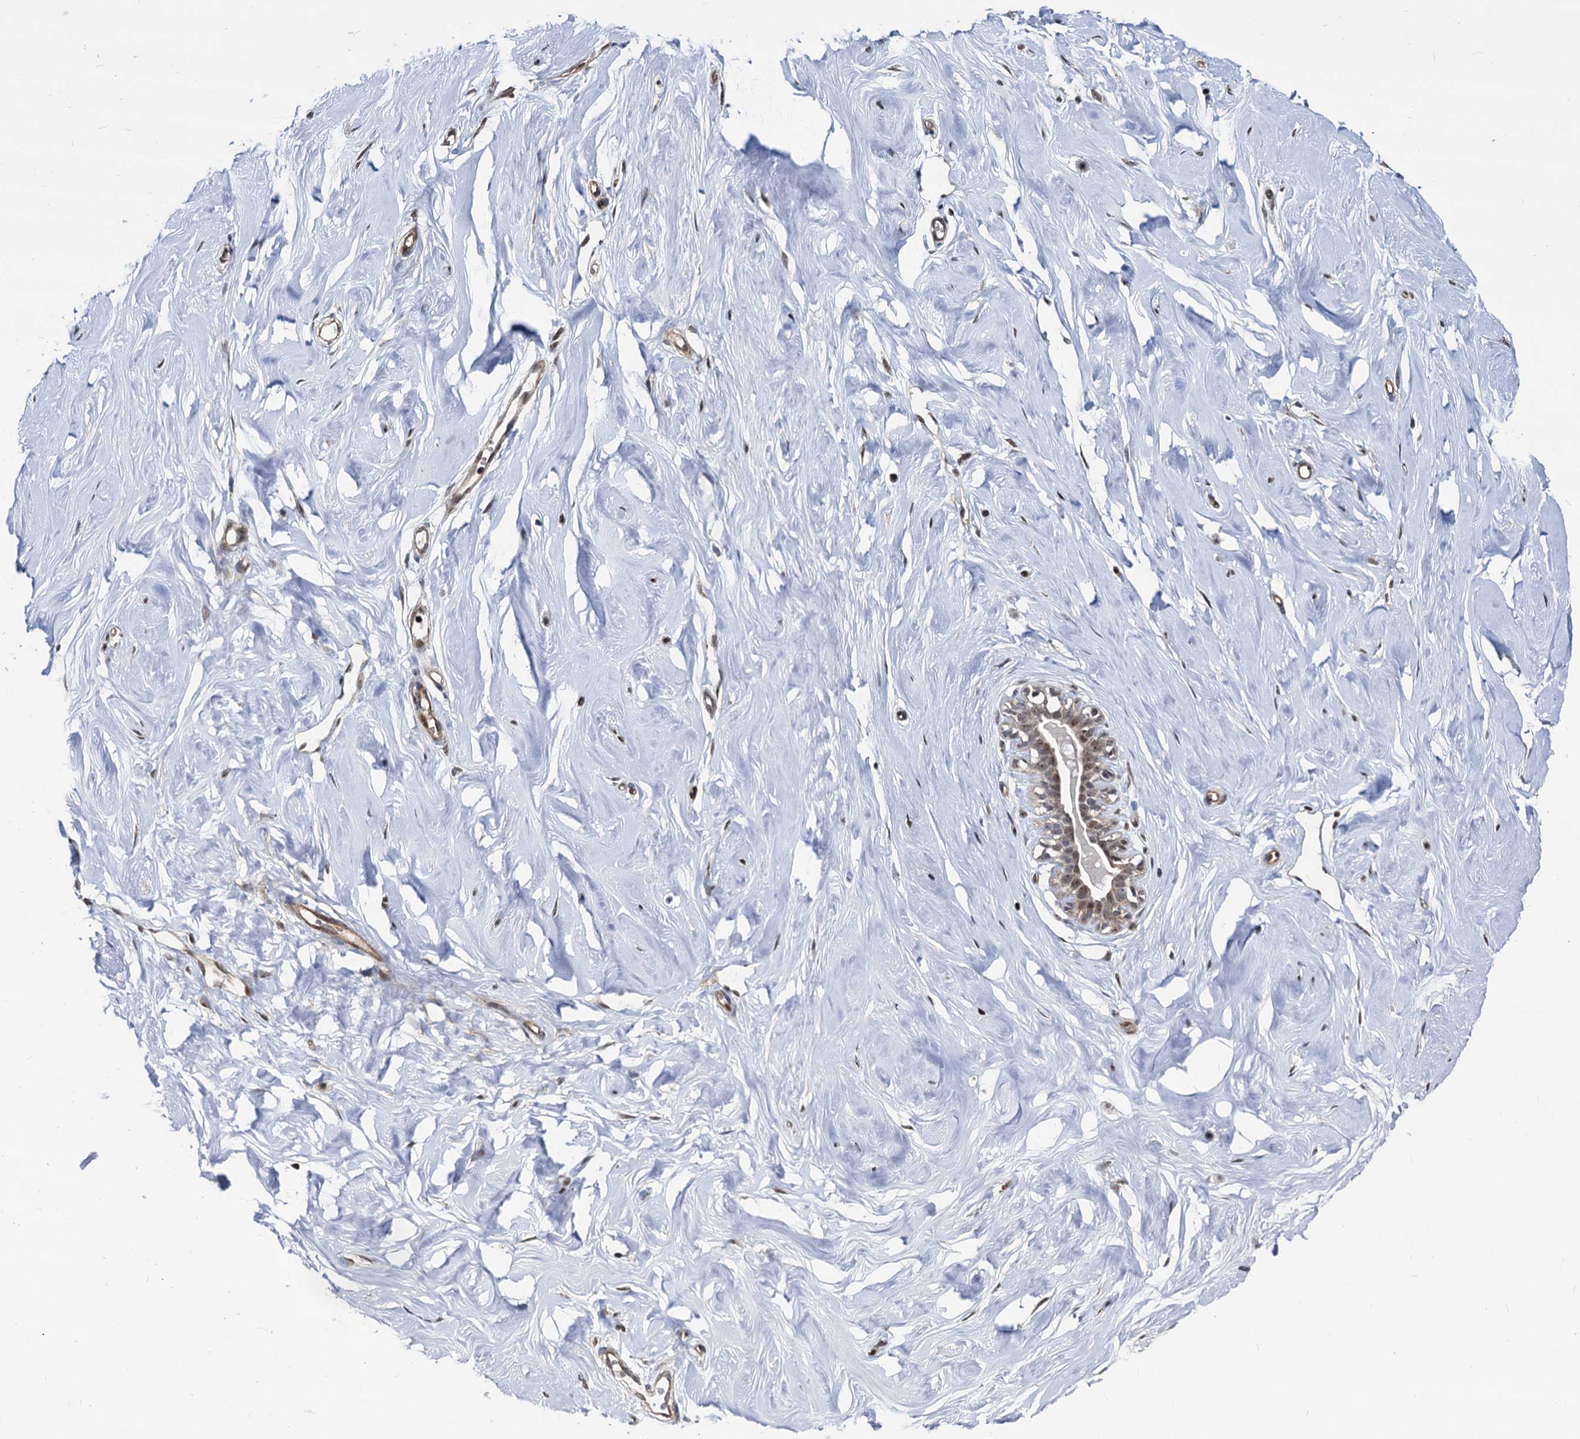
{"staining": {"intensity": "weak", "quantity": "25%-75%", "location": "cytoplasmic/membranous,nuclear"}, "tissue": "breast", "cell_type": "Adipocytes", "image_type": "normal", "snomed": [{"axis": "morphology", "description": "Normal tissue, NOS"}, {"axis": "morphology", "description": "Adenoma, NOS"}, {"axis": "topography", "description": "Breast"}], "caption": "Protein analysis of normal breast demonstrates weak cytoplasmic/membranous,nuclear positivity in approximately 25%-75% of adipocytes.", "gene": "UBLCP1", "patient": {"sex": "female", "age": 23}}